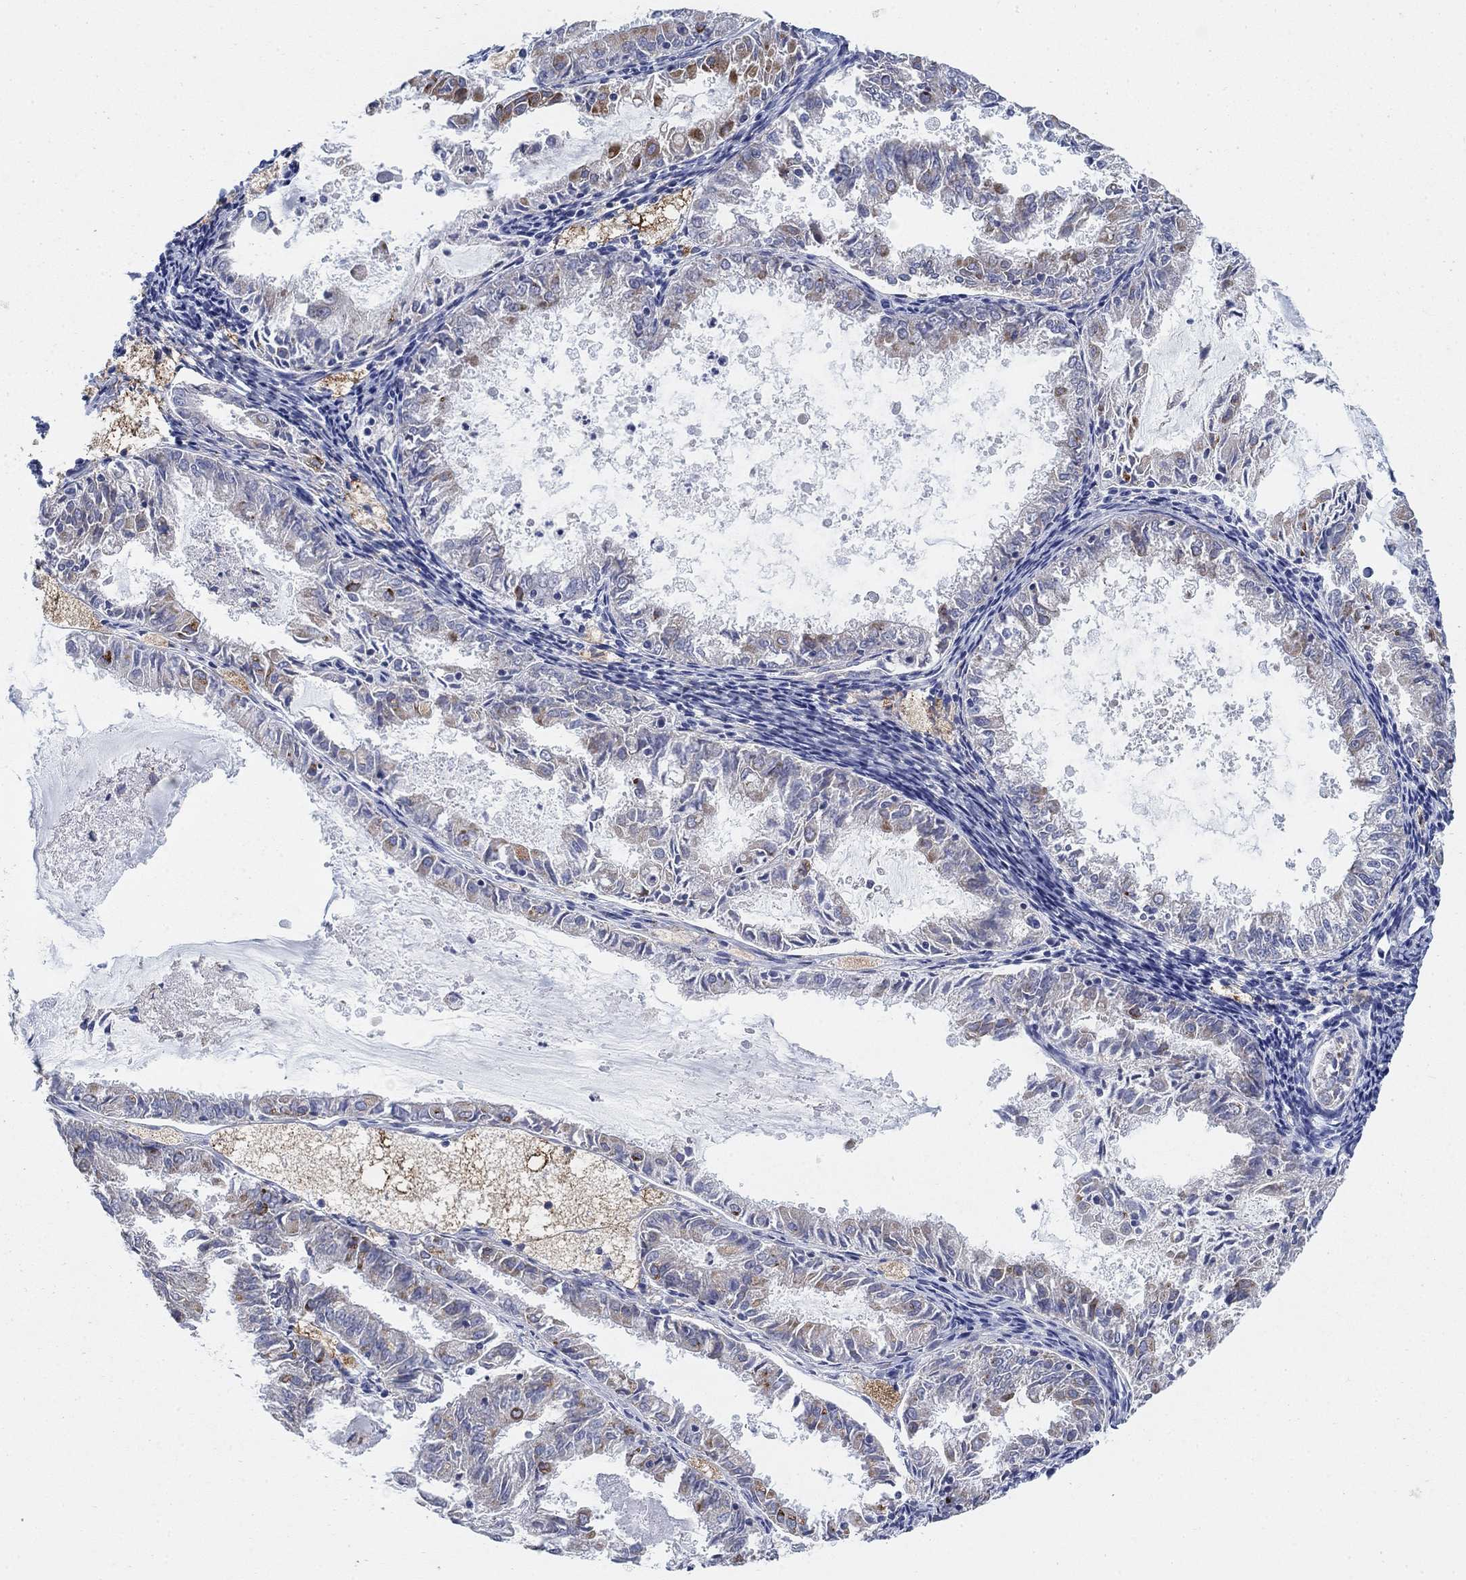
{"staining": {"intensity": "moderate", "quantity": "<25%", "location": "cytoplasmic/membranous"}, "tissue": "endometrial cancer", "cell_type": "Tumor cells", "image_type": "cancer", "snomed": [{"axis": "morphology", "description": "Adenocarcinoma, NOS"}, {"axis": "topography", "description": "Endometrium"}], "caption": "Human endometrial cancer stained with a protein marker reveals moderate staining in tumor cells.", "gene": "SCCPDH", "patient": {"sex": "female", "age": 57}}